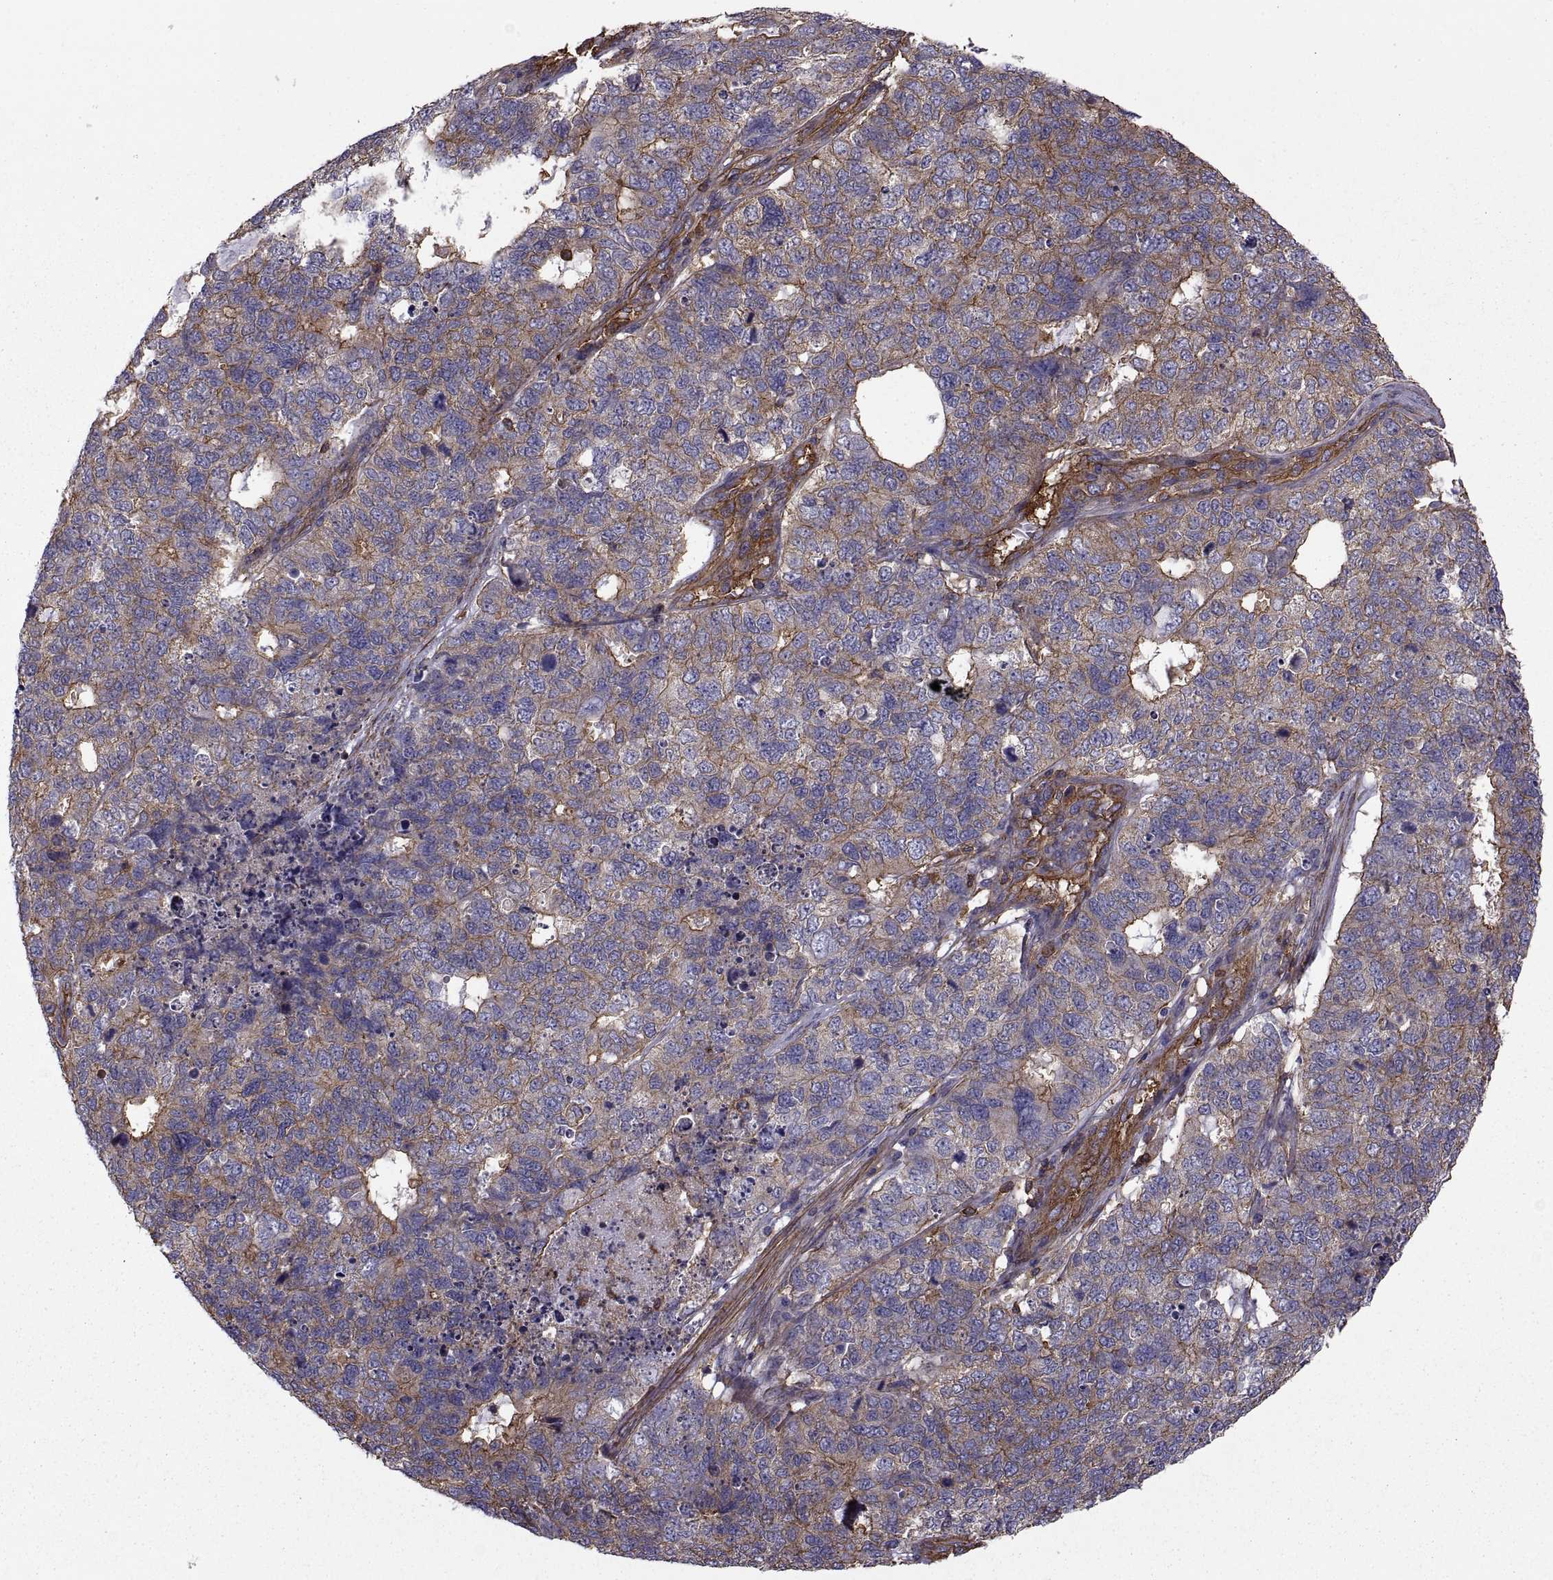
{"staining": {"intensity": "moderate", "quantity": "25%-75%", "location": "cytoplasmic/membranous"}, "tissue": "cervical cancer", "cell_type": "Tumor cells", "image_type": "cancer", "snomed": [{"axis": "morphology", "description": "Squamous cell carcinoma, NOS"}, {"axis": "topography", "description": "Cervix"}], "caption": "A histopathology image of squamous cell carcinoma (cervical) stained for a protein demonstrates moderate cytoplasmic/membranous brown staining in tumor cells.", "gene": "MYH9", "patient": {"sex": "female", "age": 63}}